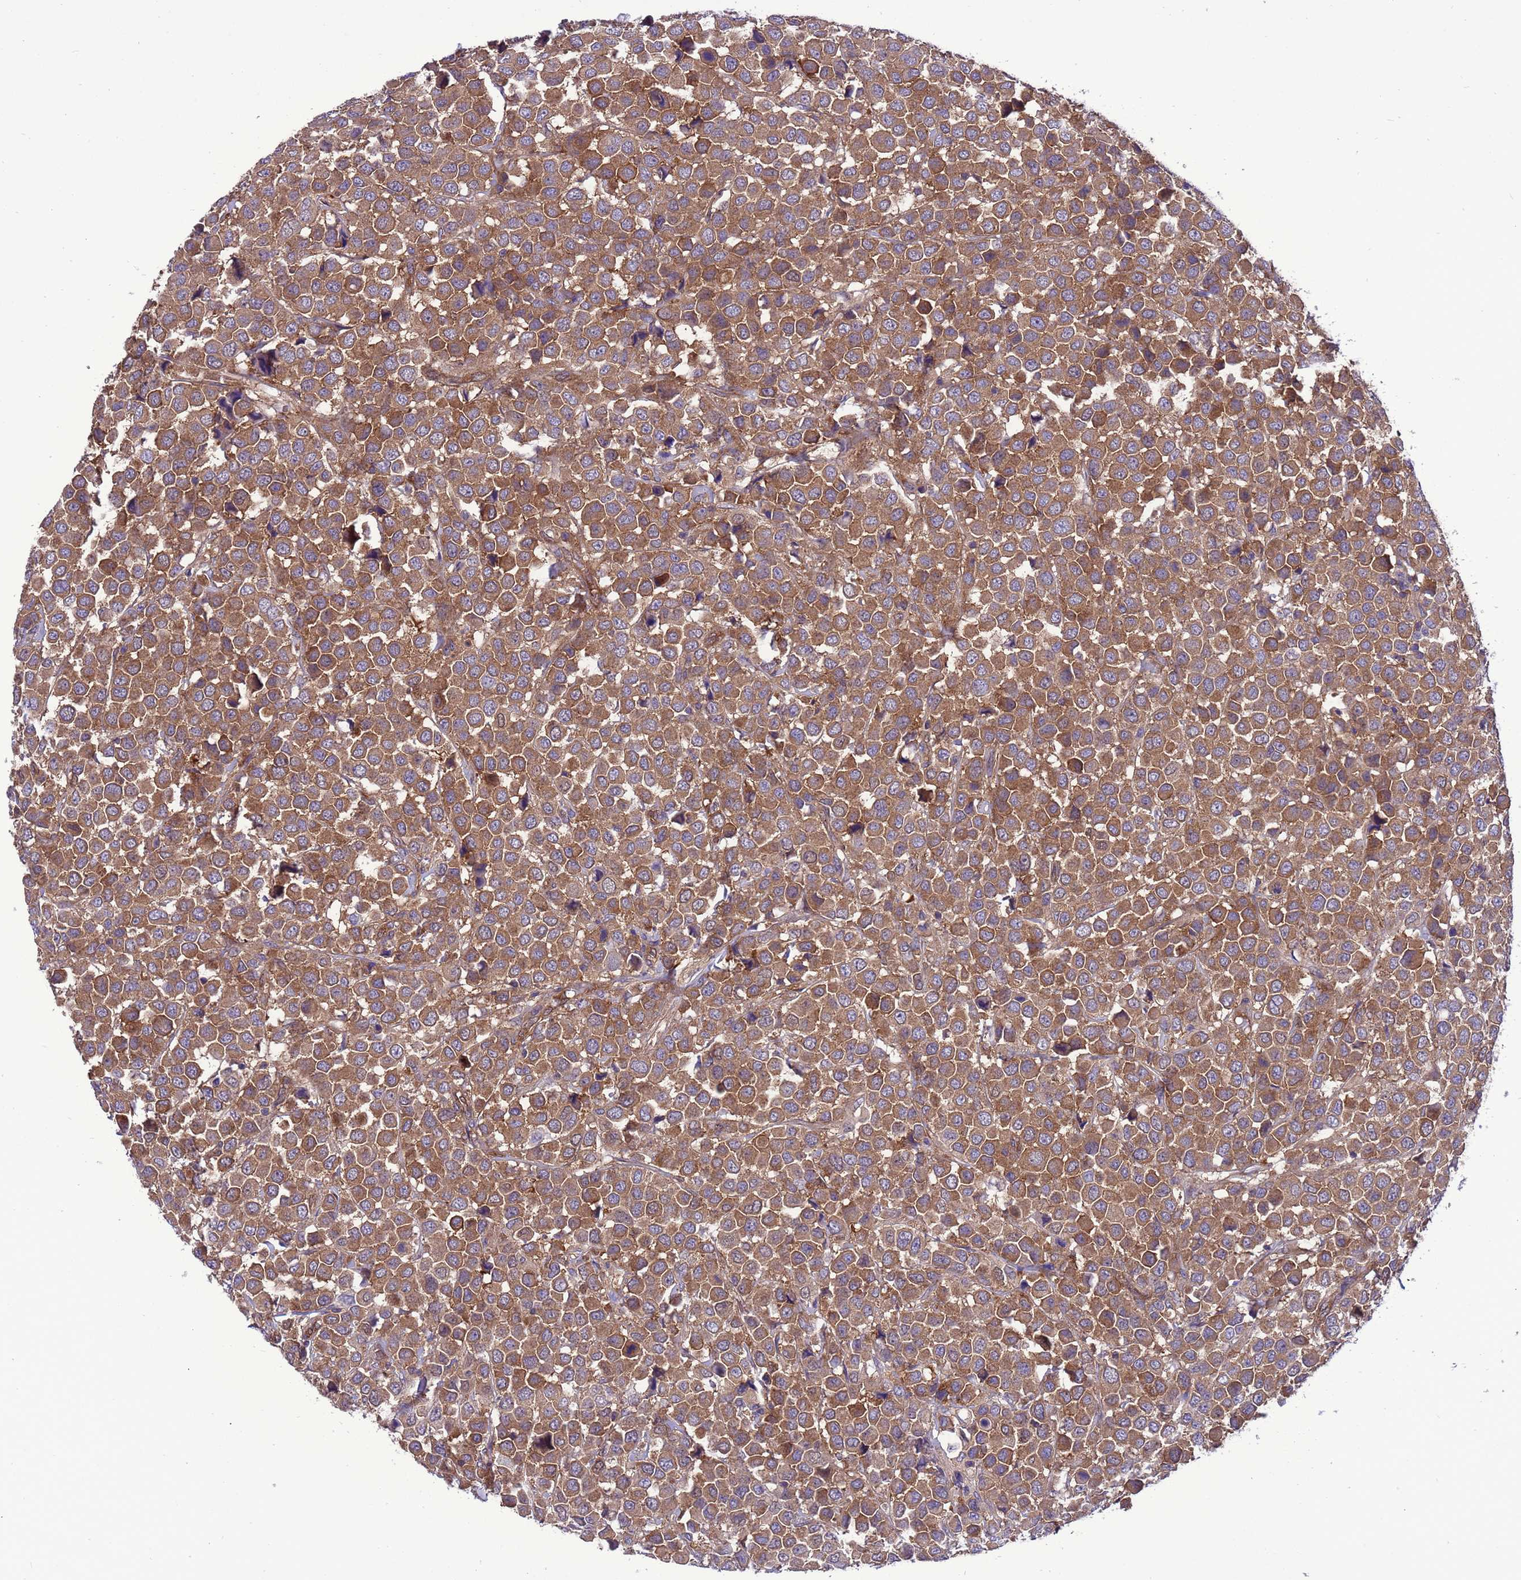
{"staining": {"intensity": "moderate", "quantity": ">75%", "location": "cytoplasmic/membranous"}, "tissue": "breast cancer", "cell_type": "Tumor cells", "image_type": "cancer", "snomed": [{"axis": "morphology", "description": "Duct carcinoma"}, {"axis": "topography", "description": "Breast"}], "caption": "Immunohistochemistry staining of breast cancer, which displays medium levels of moderate cytoplasmic/membranous expression in about >75% of tumor cells indicating moderate cytoplasmic/membranous protein staining. The staining was performed using DAB (brown) for protein detection and nuclei were counterstained in hematoxylin (blue).", "gene": "RABEP2", "patient": {"sex": "female", "age": 61}}